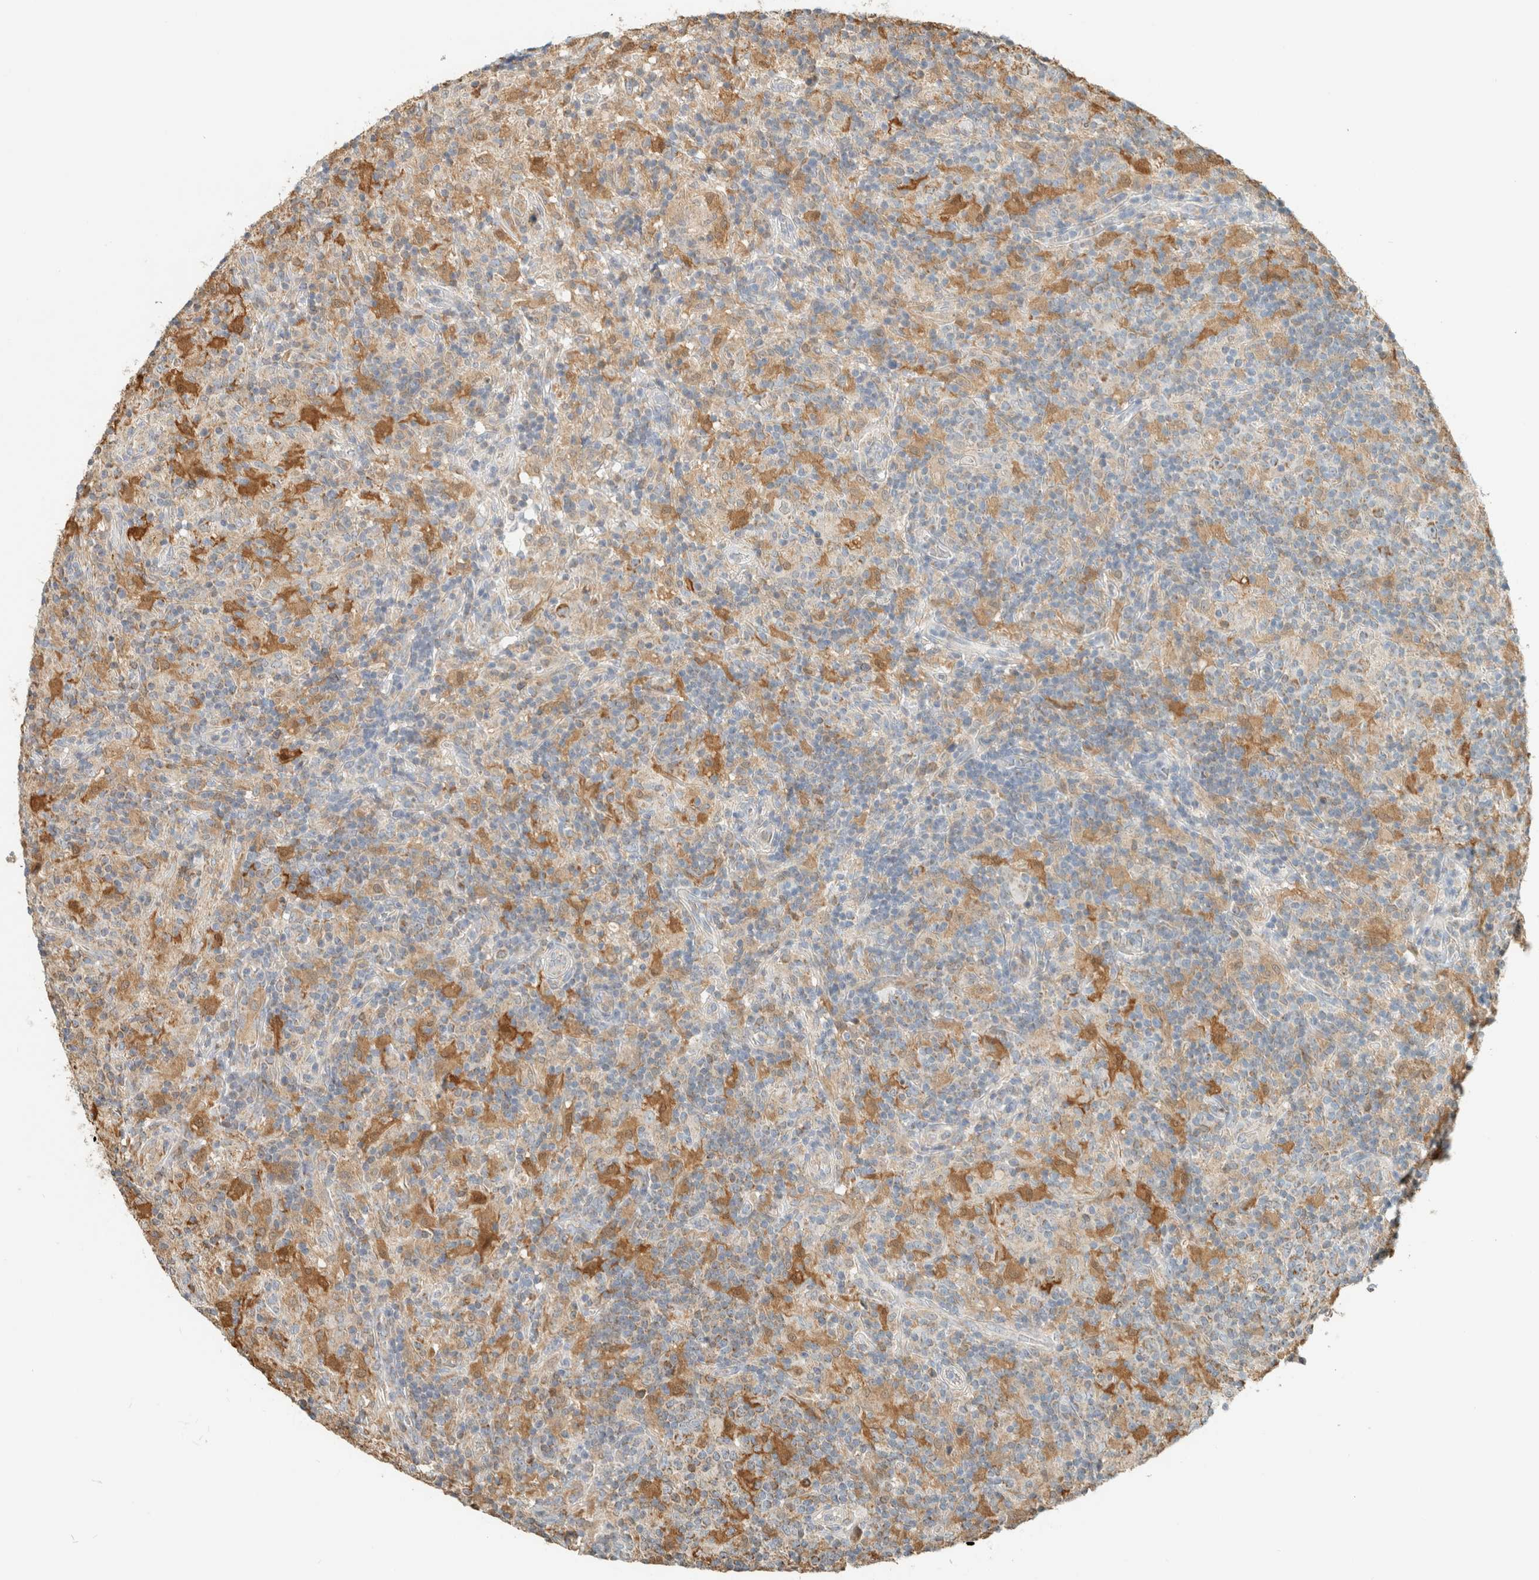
{"staining": {"intensity": "moderate", "quantity": "25%-75%", "location": "cytoplasmic/membranous"}, "tissue": "lymphoma", "cell_type": "Tumor cells", "image_type": "cancer", "snomed": [{"axis": "morphology", "description": "Hodgkin's disease, NOS"}, {"axis": "topography", "description": "Lymph node"}], "caption": "IHC micrograph of human Hodgkin's disease stained for a protein (brown), which displays medium levels of moderate cytoplasmic/membranous positivity in approximately 25%-75% of tumor cells.", "gene": "CAPG", "patient": {"sex": "male", "age": 70}}